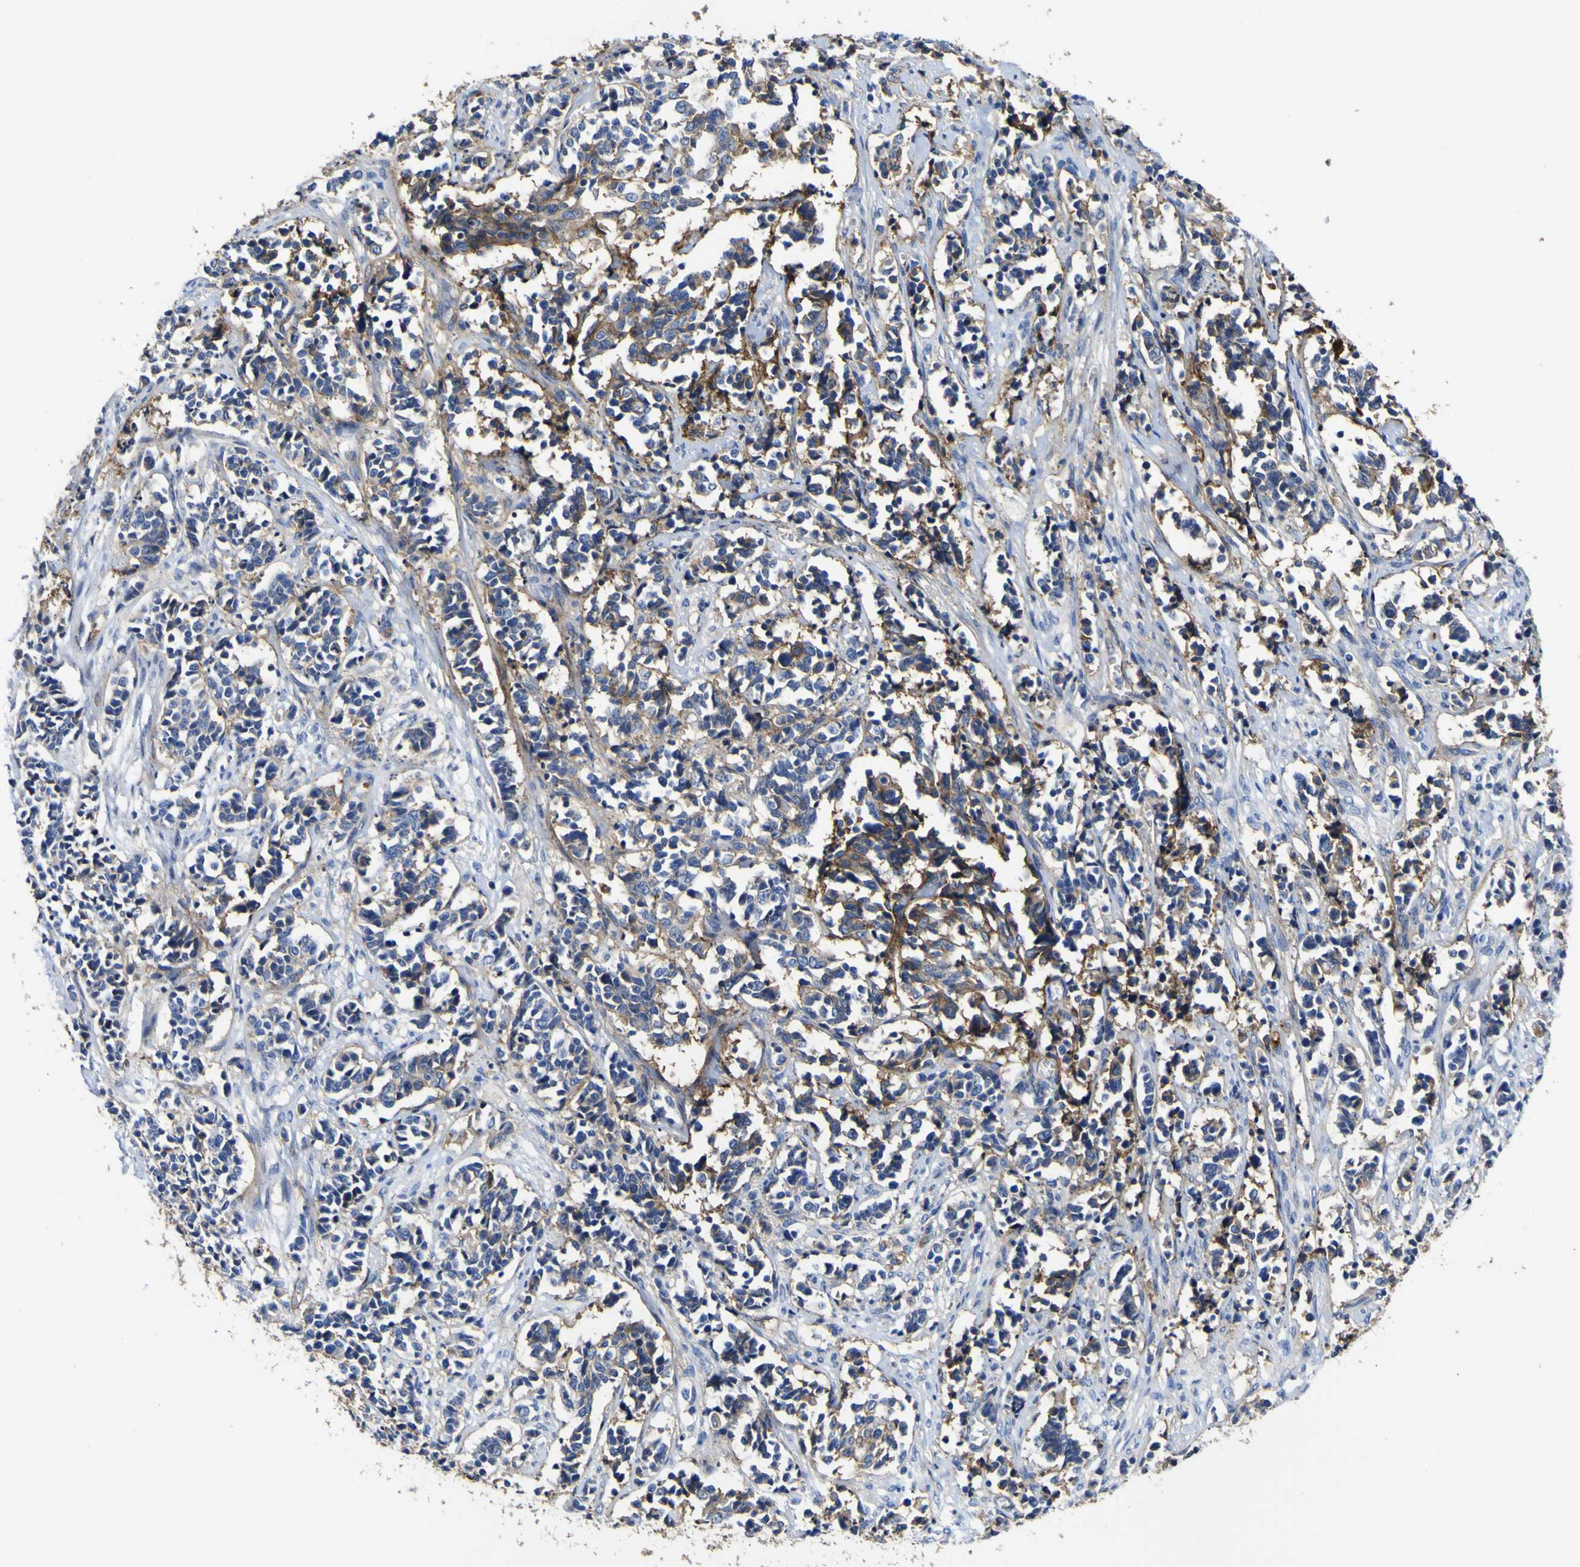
{"staining": {"intensity": "weak", "quantity": "<25%", "location": "cytoplasmic/membranous"}, "tissue": "cervical cancer", "cell_type": "Tumor cells", "image_type": "cancer", "snomed": [{"axis": "morphology", "description": "Normal tissue, NOS"}, {"axis": "morphology", "description": "Squamous cell carcinoma, NOS"}, {"axis": "topography", "description": "Cervix"}], "caption": "Cervical cancer was stained to show a protein in brown. There is no significant staining in tumor cells. (Brightfield microscopy of DAB immunohistochemistry (IHC) at high magnification).", "gene": "CD151", "patient": {"sex": "female", "age": 35}}